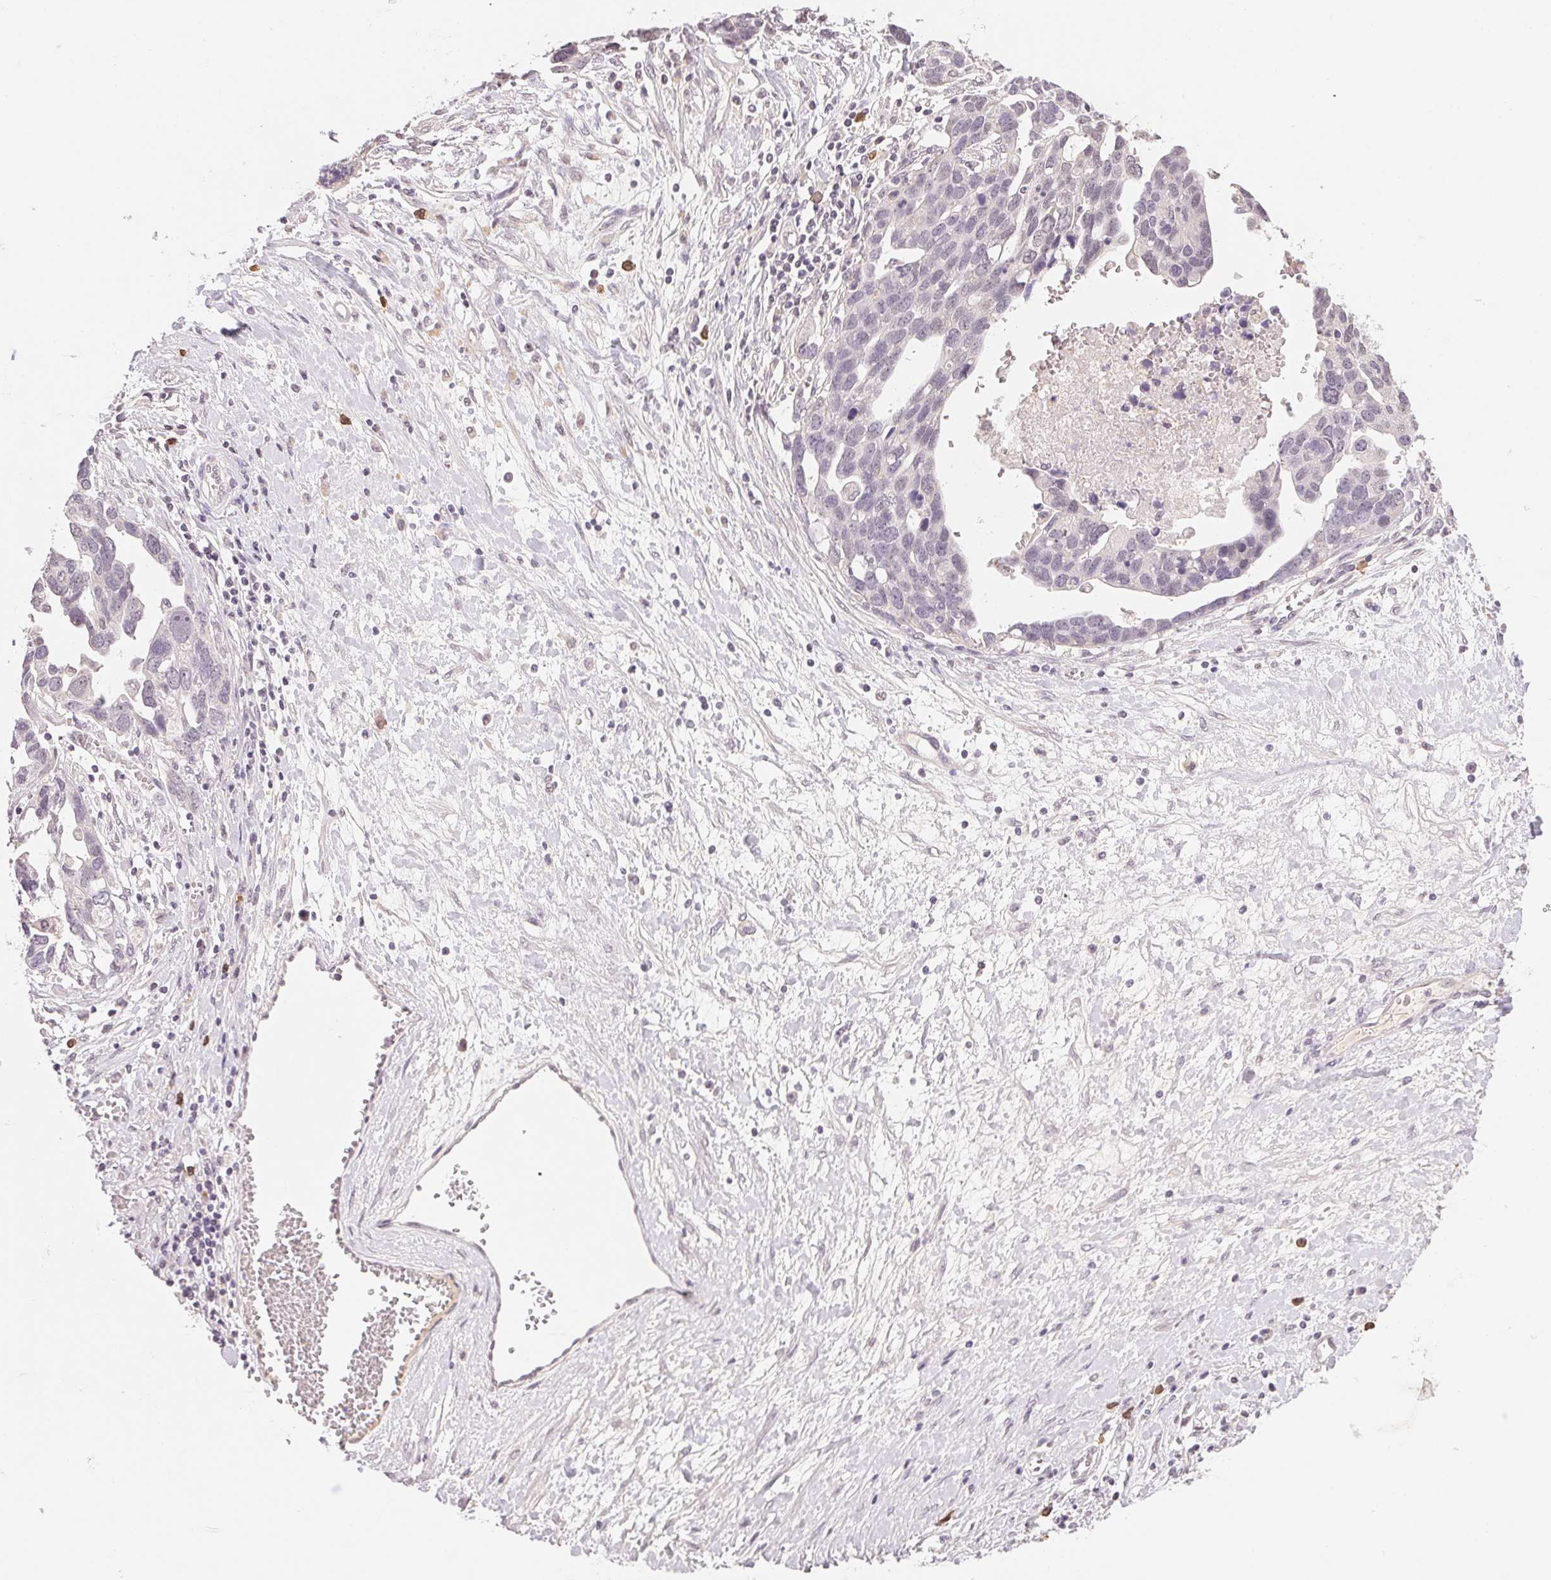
{"staining": {"intensity": "negative", "quantity": "none", "location": "none"}, "tissue": "ovarian cancer", "cell_type": "Tumor cells", "image_type": "cancer", "snomed": [{"axis": "morphology", "description": "Cystadenocarcinoma, serous, NOS"}, {"axis": "topography", "description": "Ovary"}], "caption": "The photomicrograph exhibits no staining of tumor cells in ovarian cancer. The staining is performed using DAB brown chromogen with nuclei counter-stained in using hematoxylin.", "gene": "FNDC4", "patient": {"sex": "female", "age": 54}}